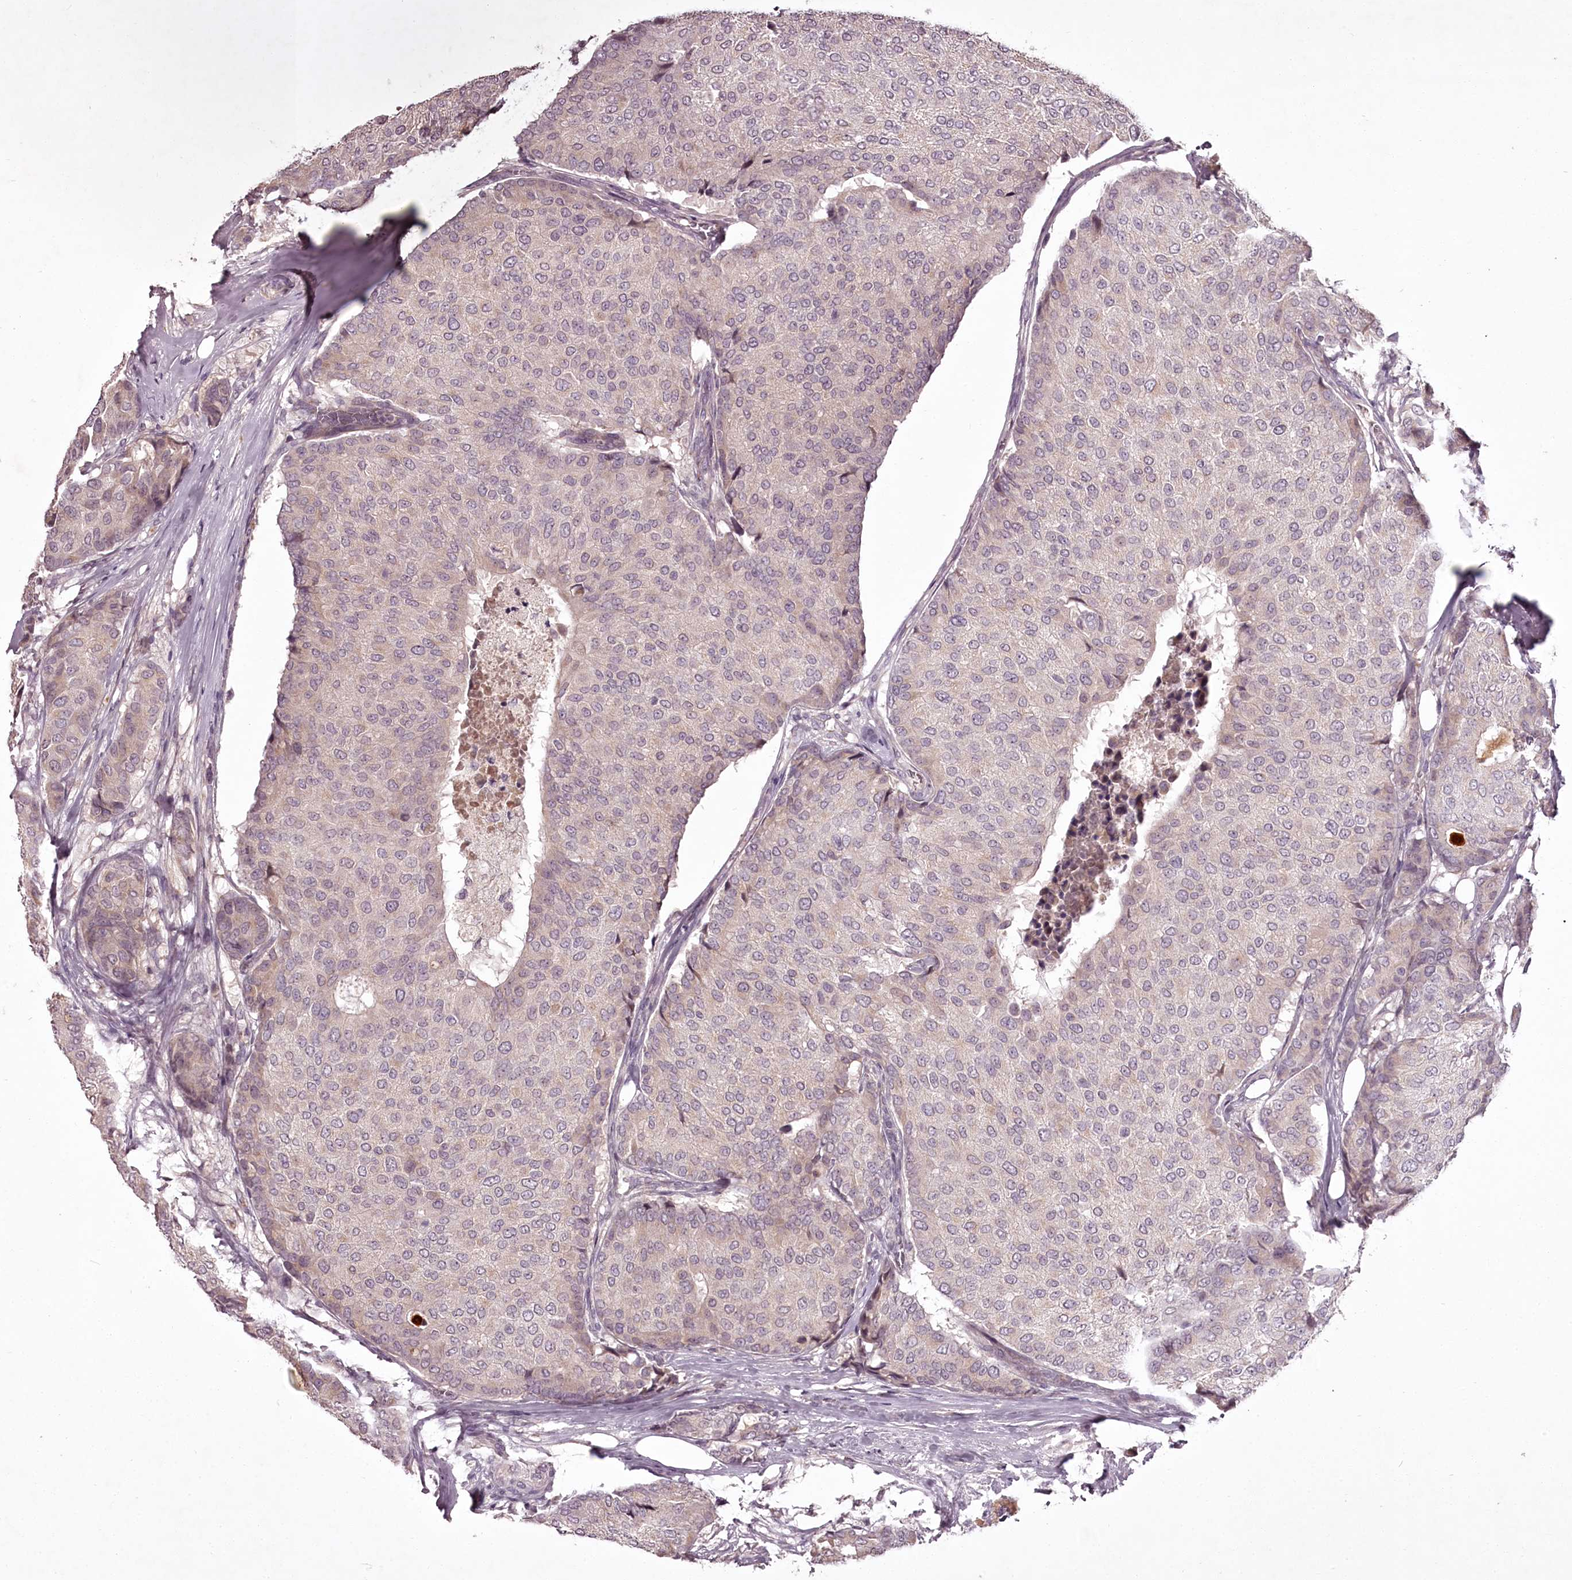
{"staining": {"intensity": "negative", "quantity": "none", "location": "none"}, "tissue": "breast cancer", "cell_type": "Tumor cells", "image_type": "cancer", "snomed": [{"axis": "morphology", "description": "Duct carcinoma"}, {"axis": "topography", "description": "Breast"}], "caption": "This is an immunohistochemistry image of human breast intraductal carcinoma. There is no staining in tumor cells.", "gene": "RBMXL2", "patient": {"sex": "female", "age": 75}}